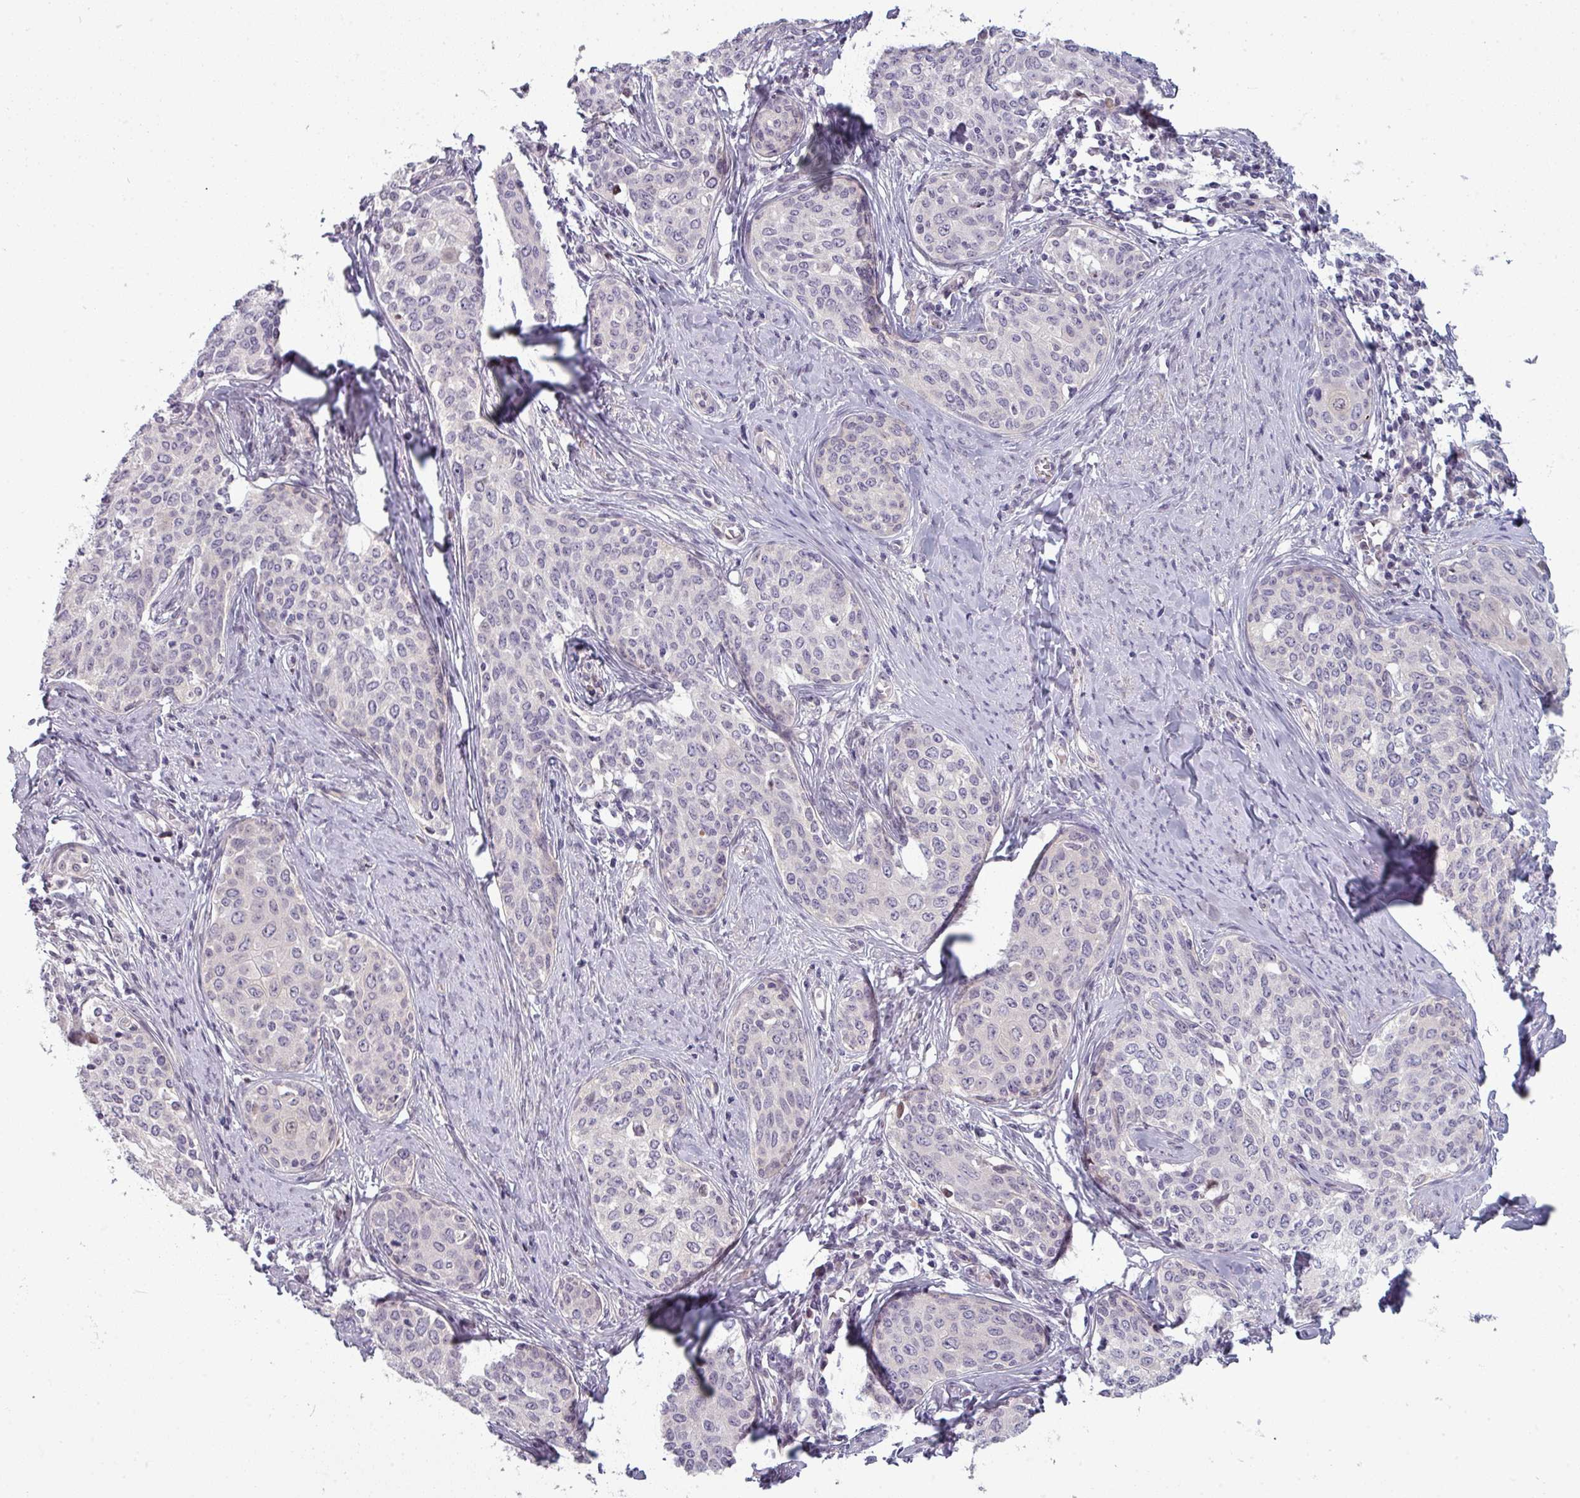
{"staining": {"intensity": "negative", "quantity": "none", "location": "none"}, "tissue": "cervical cancer", "cell_type": "Tumor cells", "image_type": "cancer", "snomed": [{"axis": "morphology", "description": "Squamous cell carcinoma, NOS"}, {"axis": "morphology", "description": "Adenocarcinoma, NOS"}, {"axis": "topography", "description": "Cervix"}], "caption": "Immunohistochemical staining of squamous cell carcinoma (cervical) exhibits no significant expression in tumor cells.", "gene": "PRAMEF12", "patient": {"sex": "female", "age": 52}}